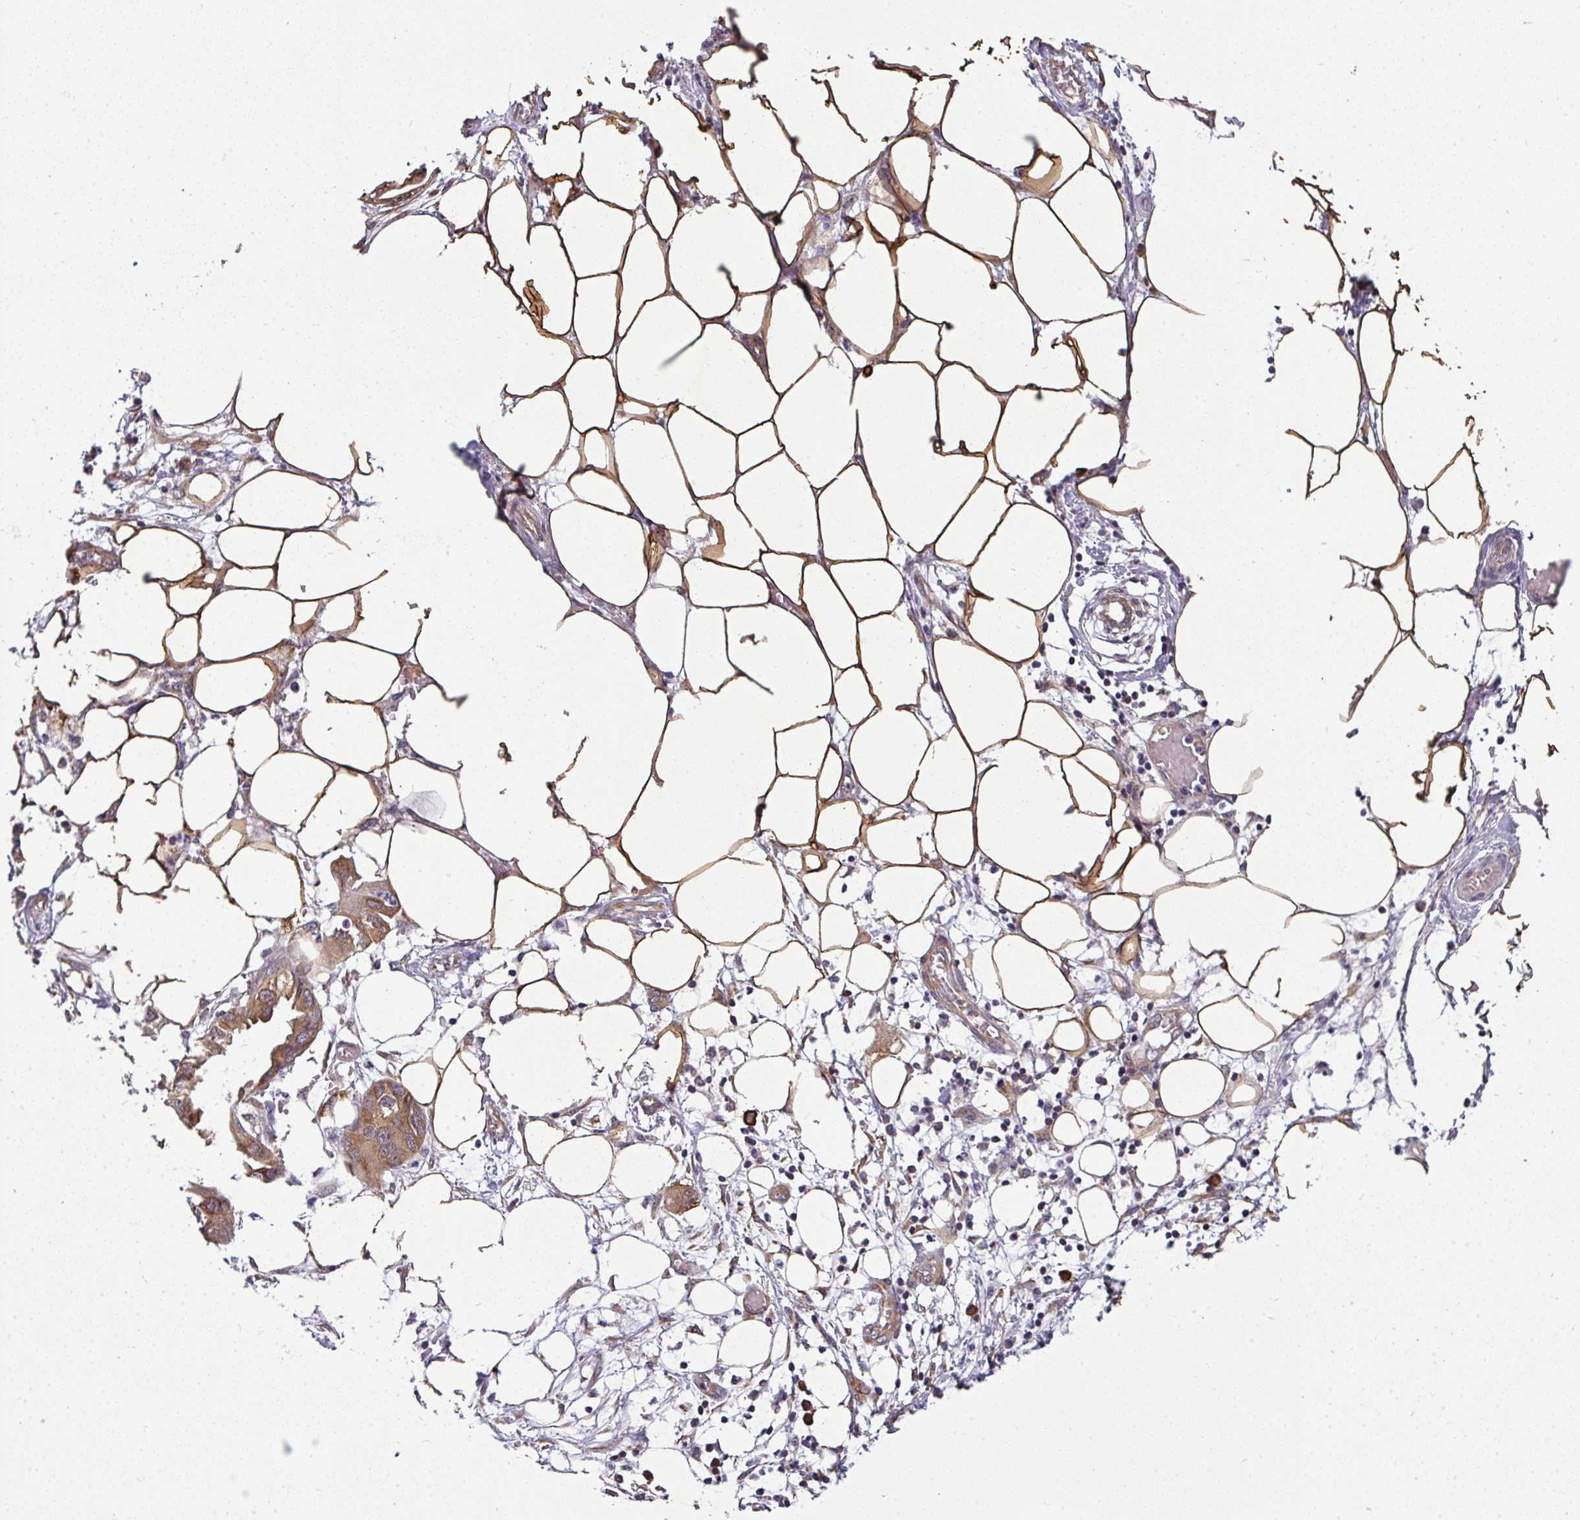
{"staining": {"intensity": "moderate", "quantity": ">75%", "location": "cytoplasmic/membranous"}, "tissue": "endometrial cancer", "cell_type": "Tumor cells", "image_type": "cancer", "snomed": [{"axis": "morphology", "description": "Adenocarcinoma, NOS"}, {"axis": "morphology", "description": "Adenocarcinoma, metastatic, NOS"}, {"axis": "topography", "description": "Adipose tissue"}, {"axis": "topography", "description": "Endometrium"}], "caption": "Immunohistochemical staining of endometrial cancer shows medium levels of moderate cytoplasmic/membranous protein staining in approximately >75% of tumor cells. Immunohistochemistry (ihc) stains the protein of interest in brown and the nuclei are stained blue.", "gene": "RBM4B", "patient": {"sex": "female", "age": 67}}